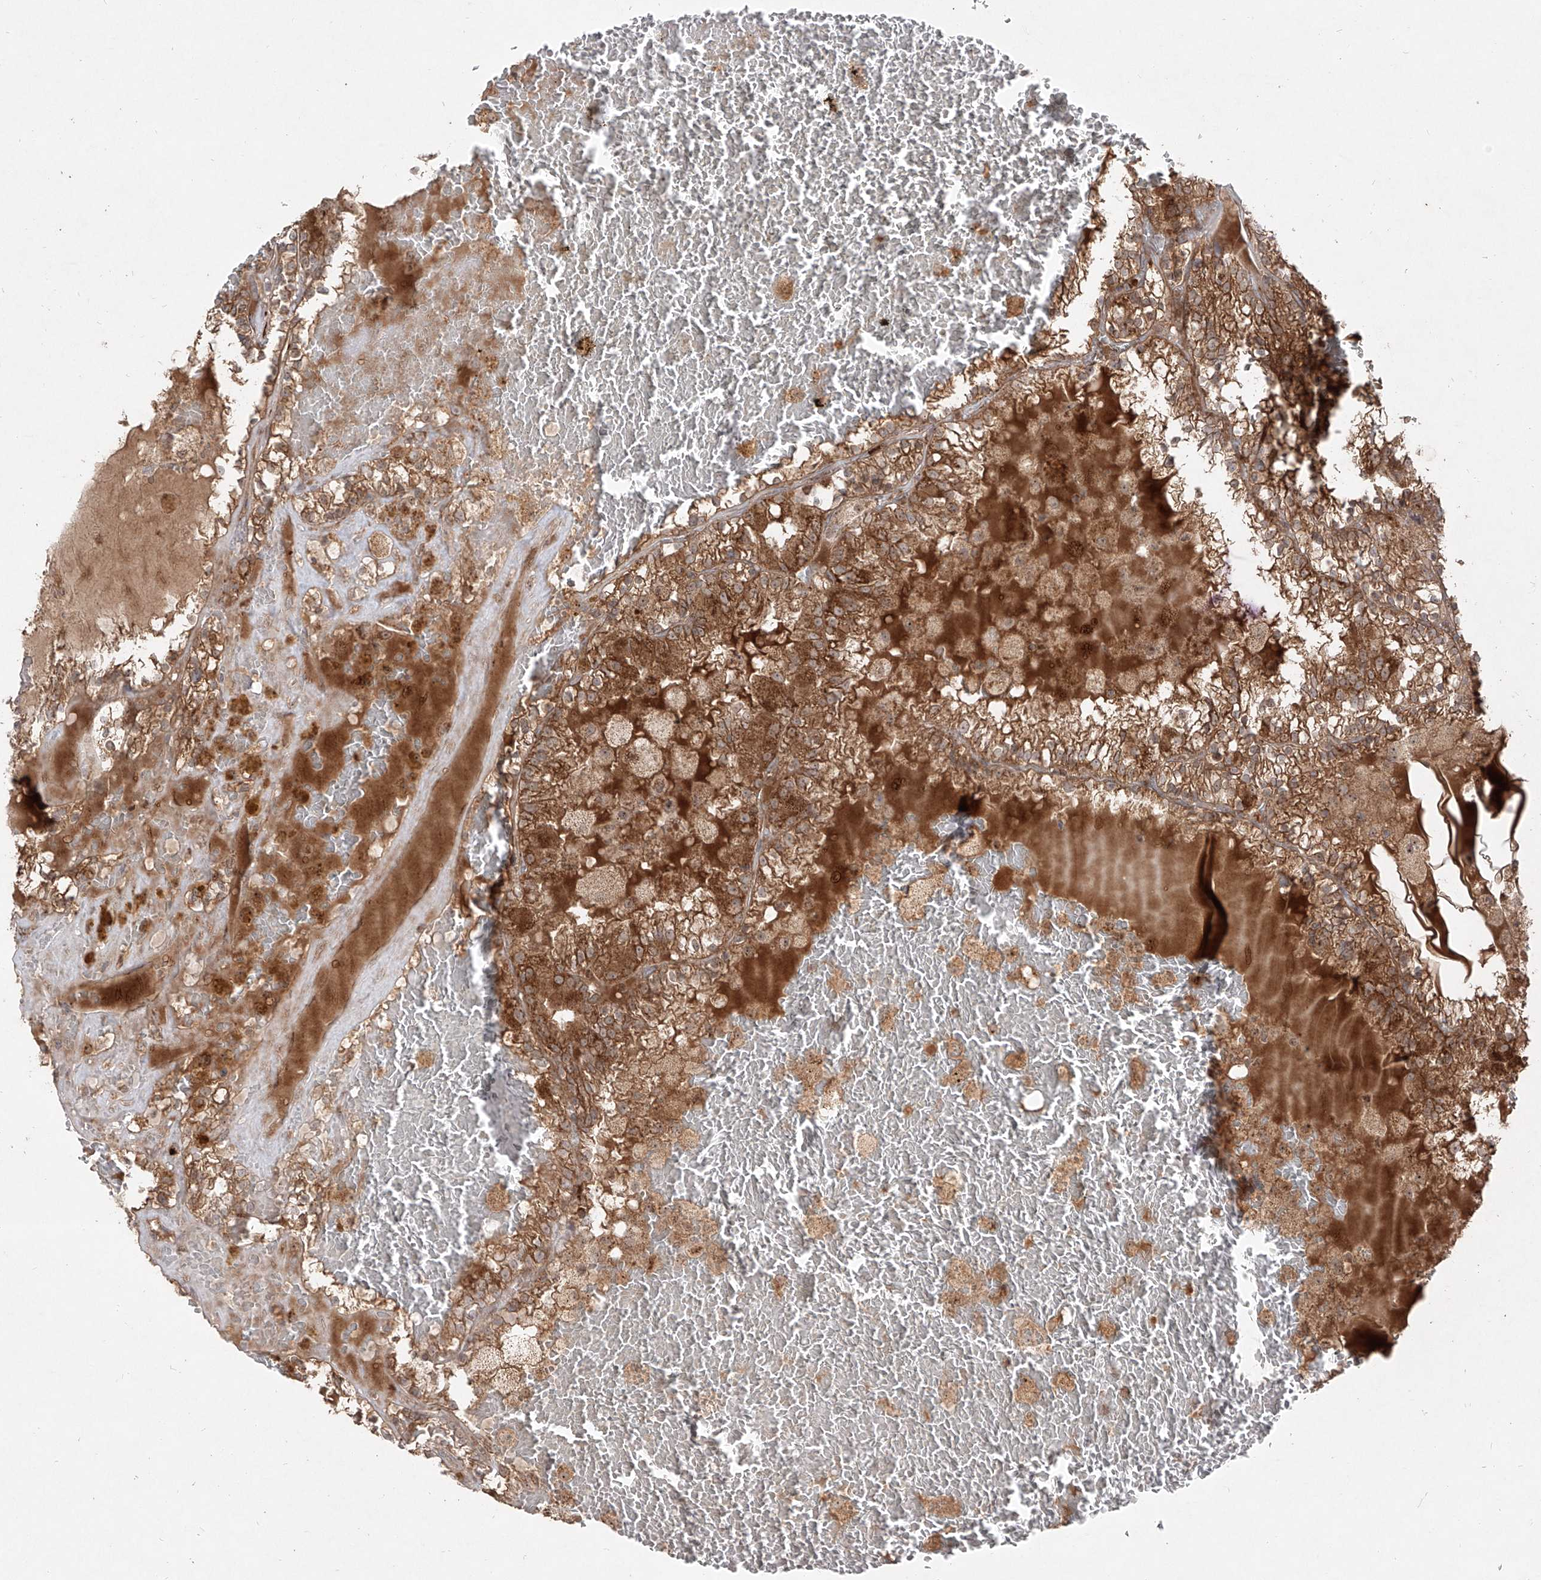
{"staining": {"intensity": "moderate", "quantity": ">75%", "location": "cytoplasmic/membranous"}, "tissue": "renal cancer", "cell_type": "Tumor cells", "image_type": "cancer", "snomed": [{"axis": "morphology", "description": "Adenocarcinoma, NOS"}, {"axis": "topography", "description": "Kidney"}], "caption": "DAB (3,3'-diaminobenzidine) immunohistochemical staining of human renal cancer (adenocarcinoma) shows moderate cytoplasmic/membranous protein staining in approximately >75% of tumor cells.", "gene": "AIM2", "patient": {"sex": "female", "age": 56}}